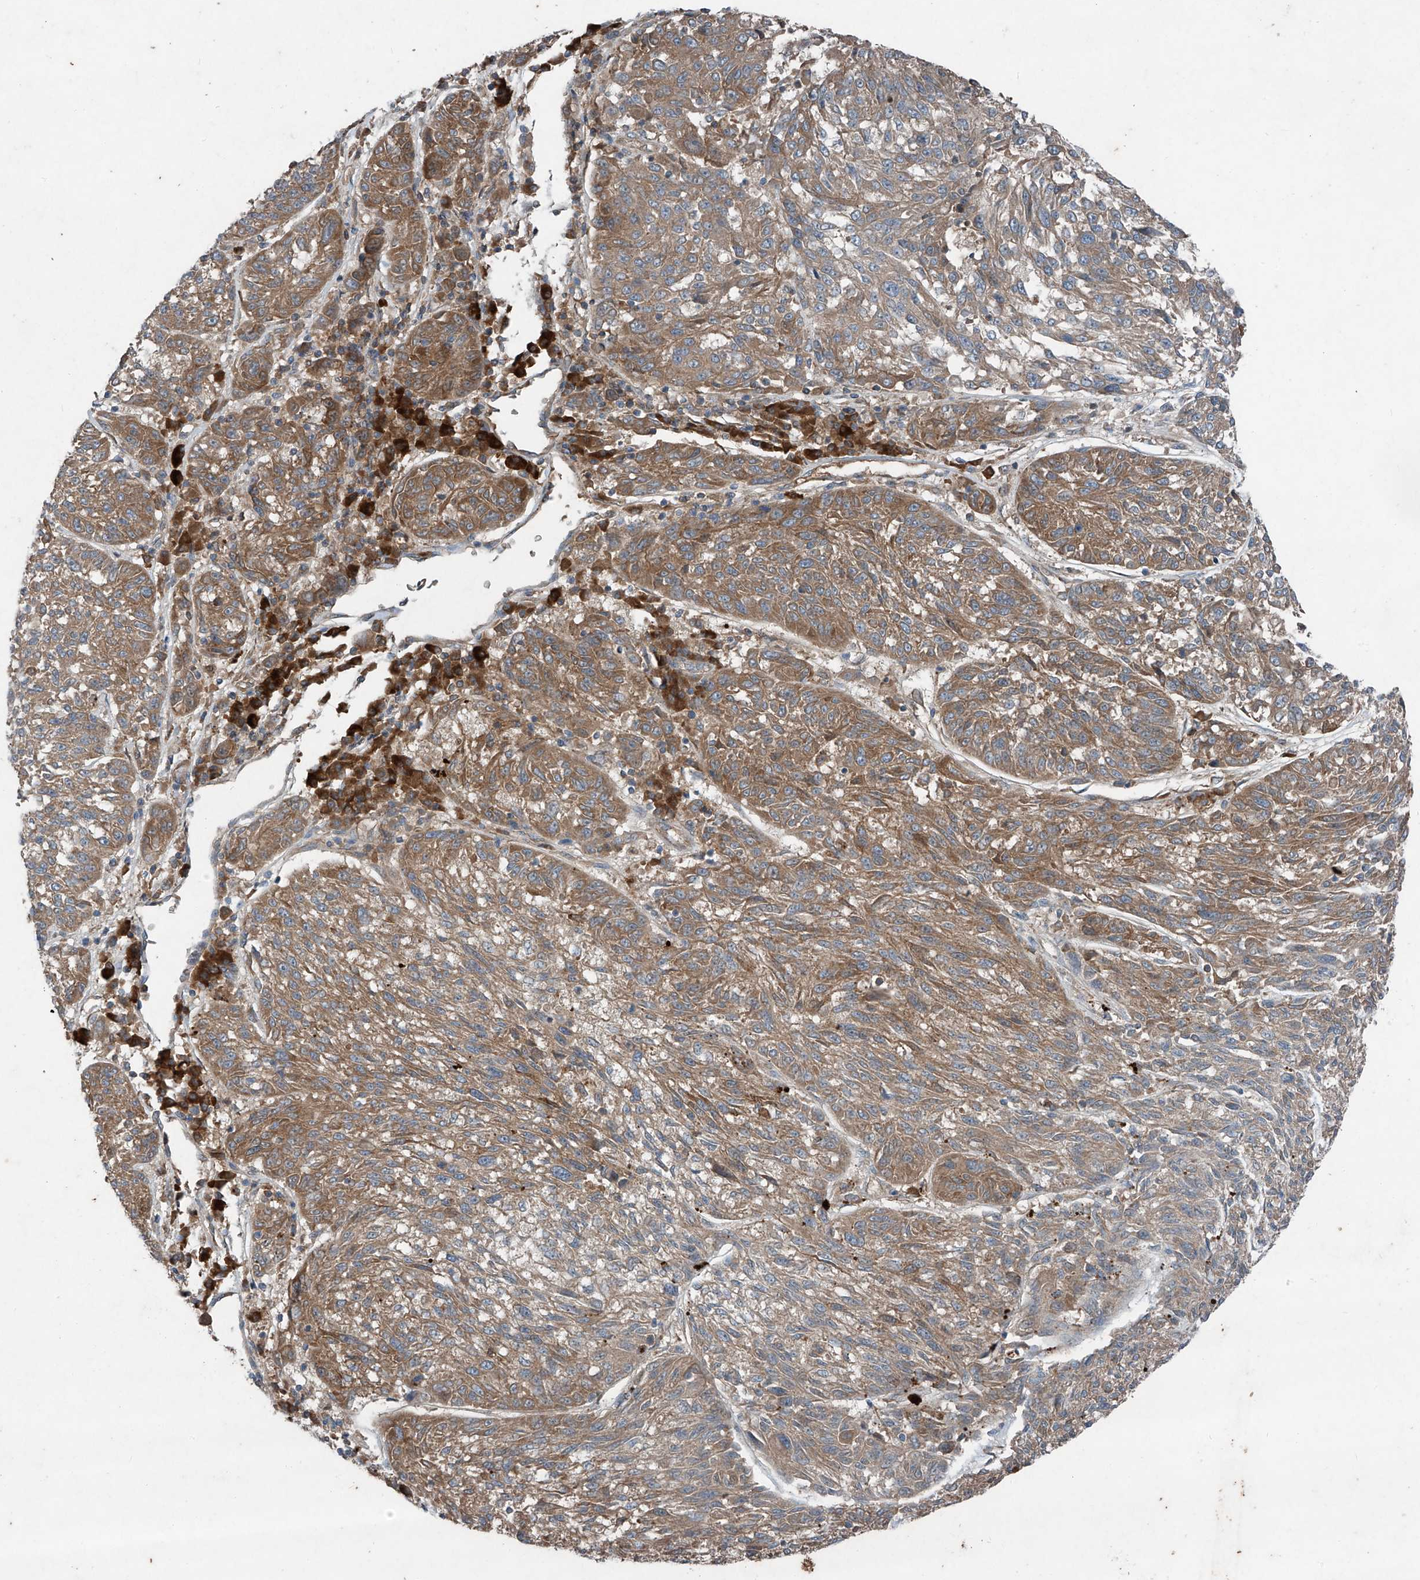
{"staining": {"intensity": "moderate", "quantity": ">75%", "location": "cytoplasmic/membranous"}, "tissue": "melanoma", "cell_type": "Tumor cells", "image_type": "cancer", "snomed": [{"axis": "morphology", "description": "Malignant melanoma, NOS"}, {"axis": "topography", "description": "Skin"}], "caption": "This image shows IHC staining of human malignant melanoma, with medium moderate cytoplasmic/membranous expression in approximately >75% of tumor cells.", "gene": "FOXRED2", "patient": {"sex": "male", "age": 53}}